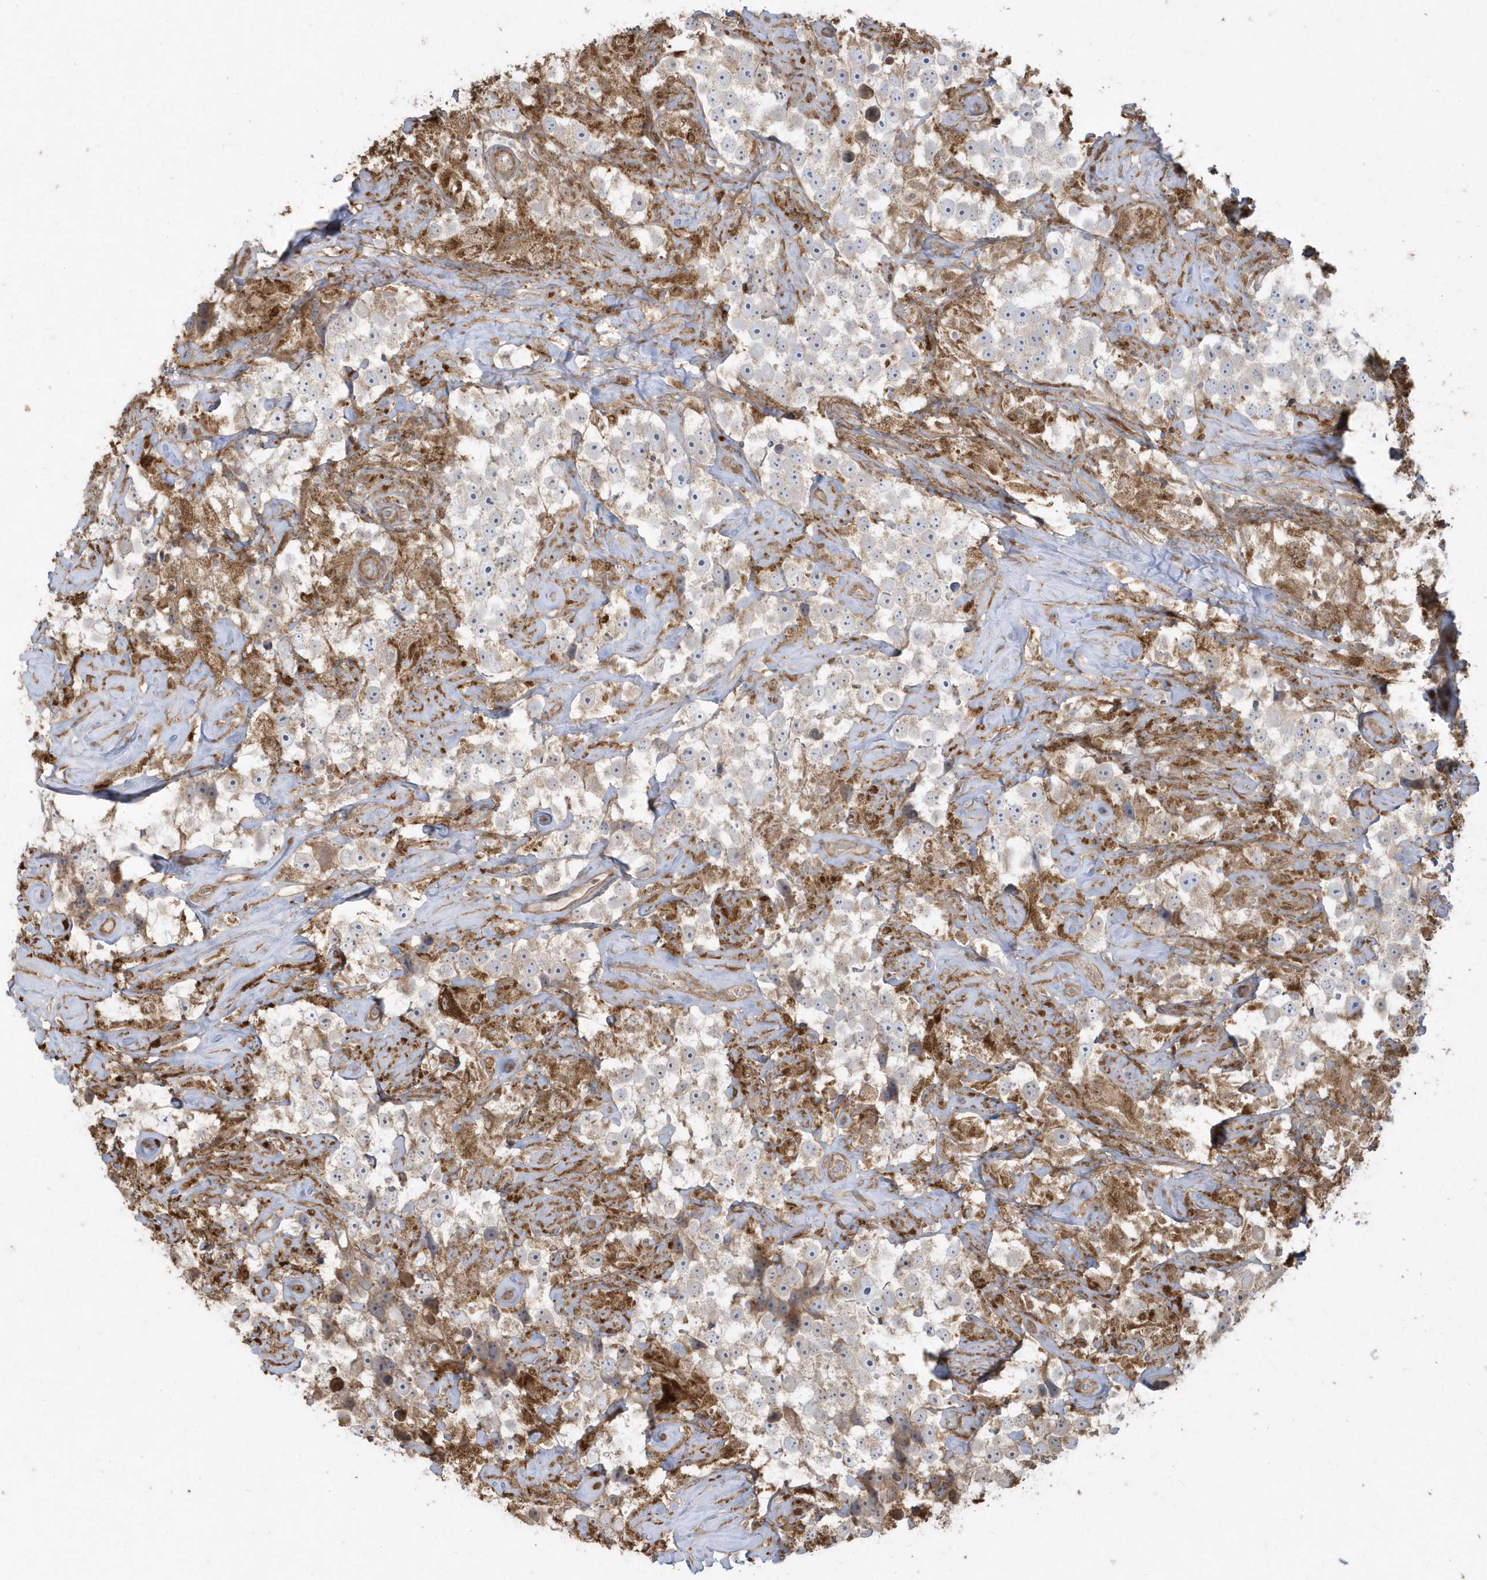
{"staining": {"intensity": "weak", "quantity": "<25%", "location": "cytoplasmic/membranous"}, "tissue": "testis cancer", "cell_type": "Tumor cells", "image_type": "cancer", "snomed": [{"axis": "morphology", "description": "Seminoma, NOS"}, {"axis": "topography", "description": "Testis"}], "caption": "A histopathology image of human testis seminoma is negative for staining in tumor cells.", "gene": "HNMT", "patient": {"sex": "male", "age": 49}}